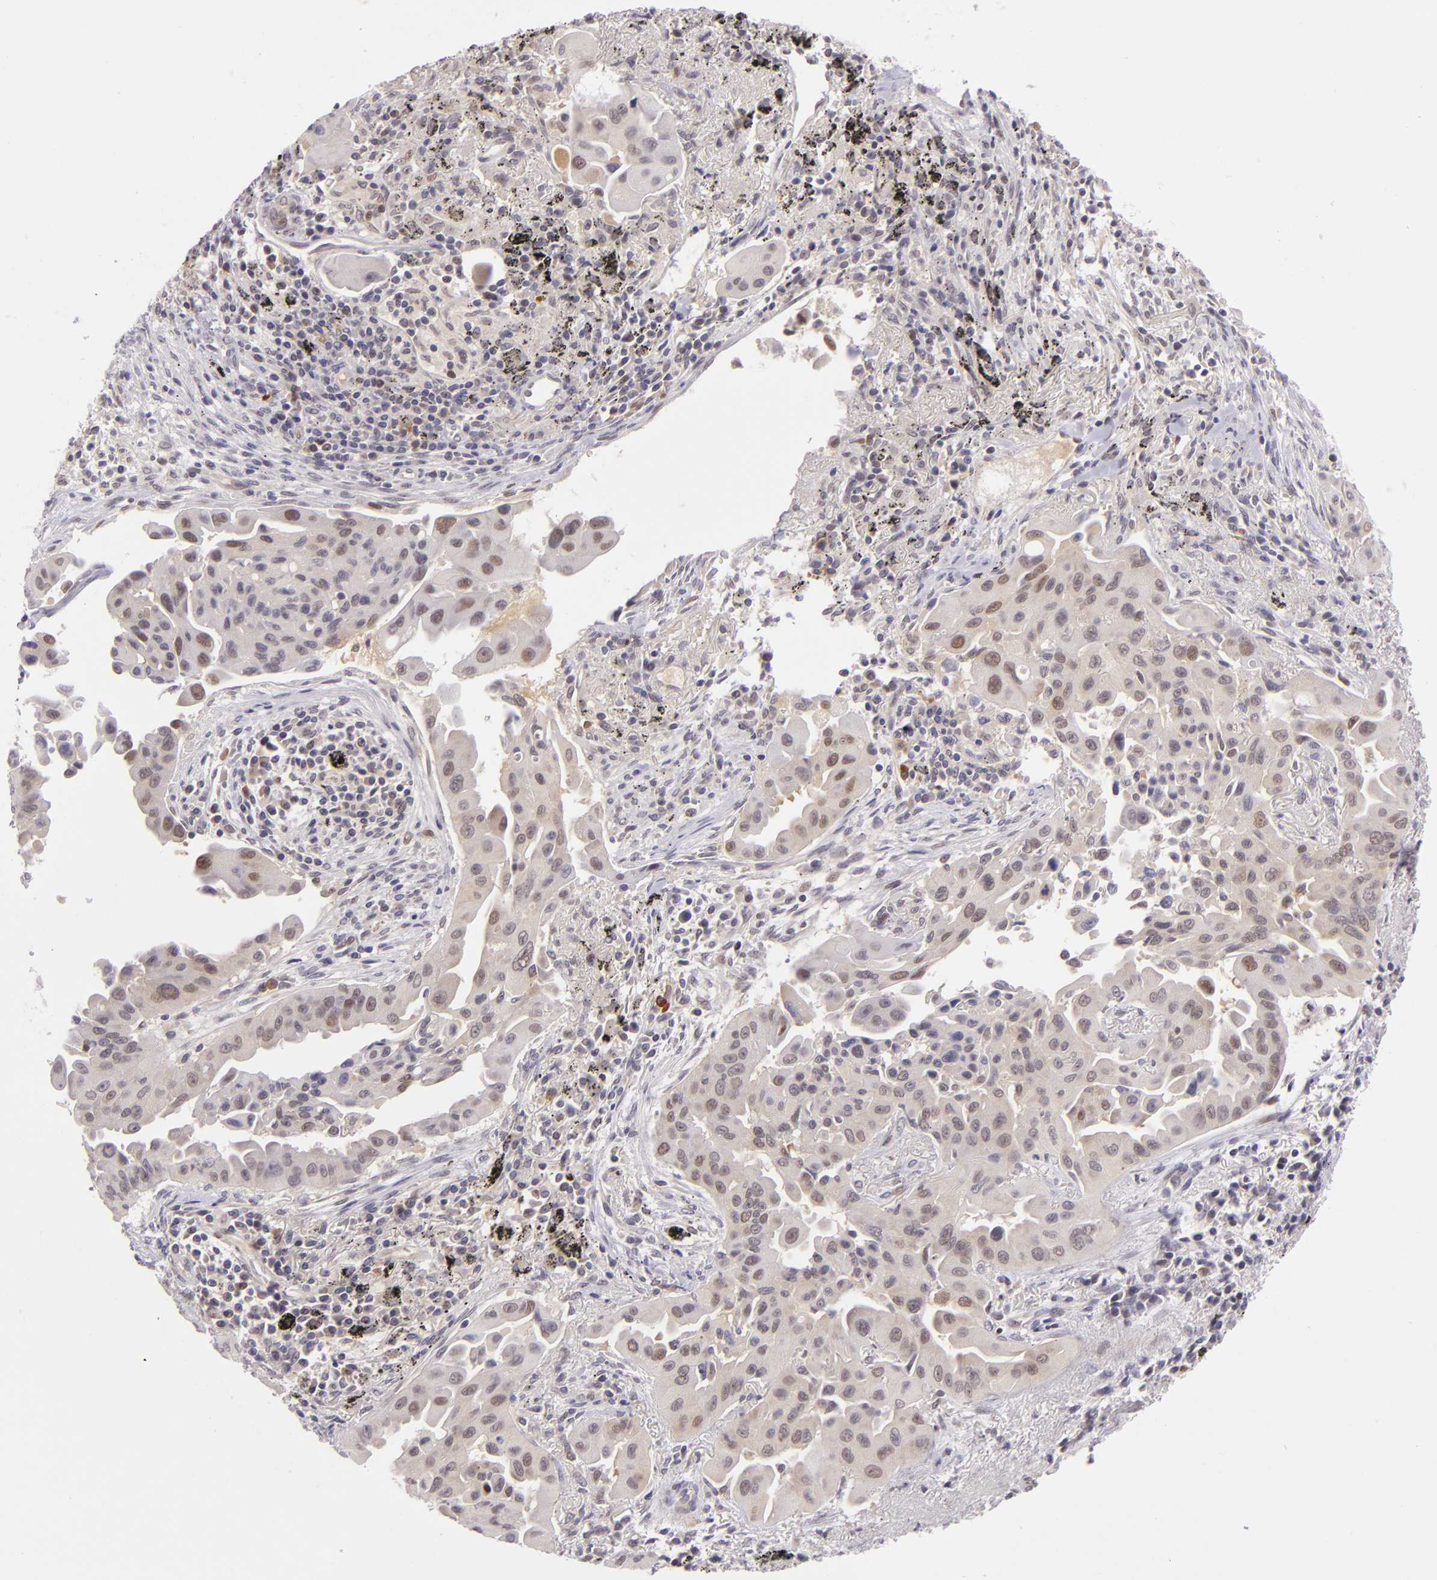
{"staining": {"intensity": "weak", "quantity": "<25%", "location": "cytoplasmic/membranous,nuclear"}, "tissue": "lung cancer", "cell_type": "Tumor cells", "image_type": "cancer", "snomed": [{"axis": "morphology", "description": "Adenocarcinoma, NOS"}, {"axis": "topography", "description": "Lung"}], "caption": "High magnification brightfield microscopy of lung cancer (adenocarcinoma) stained with DAB (3,3'-diaminobenzidine) (brown) and counterstained with hematoxylin (blue): tumor cells show no significant expression.", "gene": "CSE1L", "patient": {"sex": "male", "age": 68}}